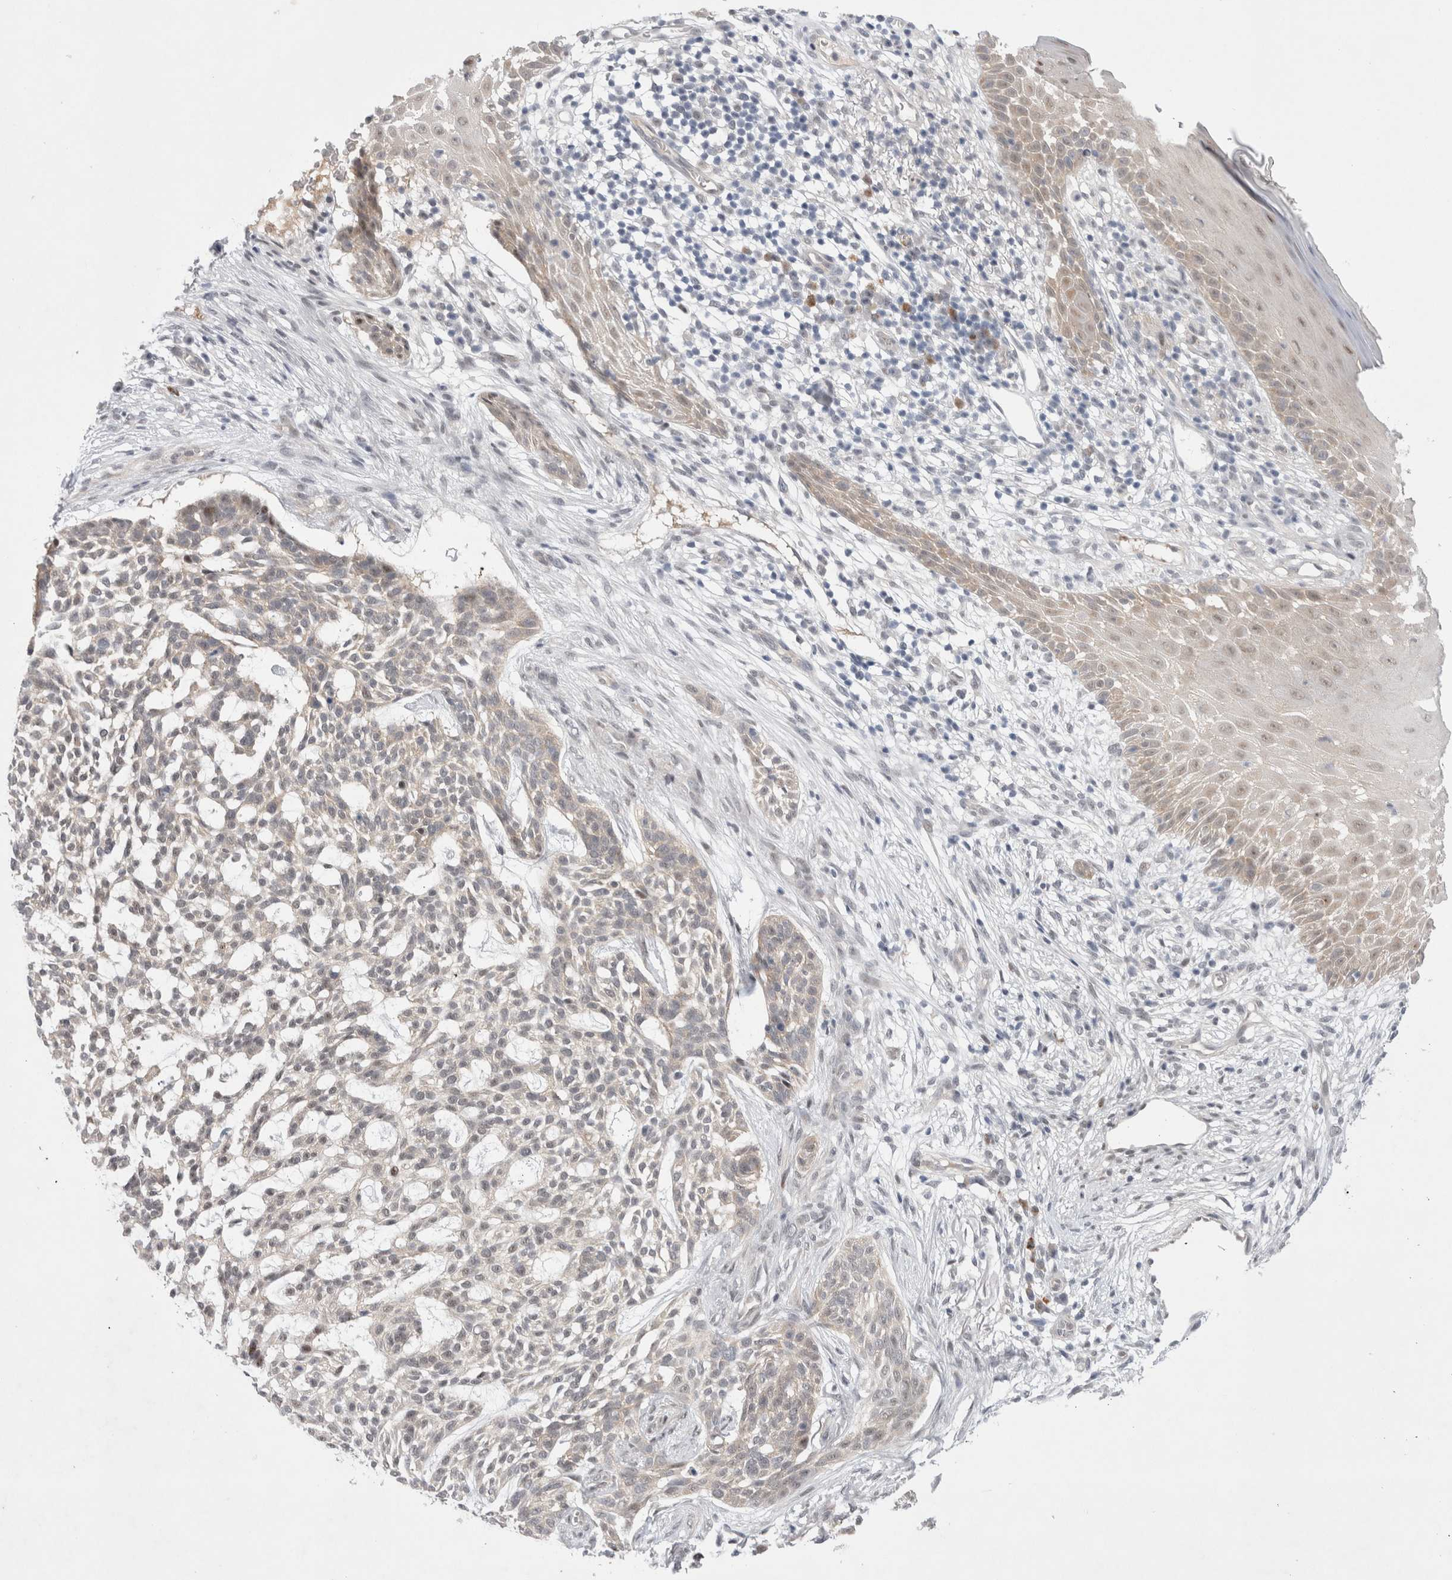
{"staining": {"intensity": "negative", "quantity": "none", "location": "none"}, "tissue": "skin cancer", "cell_type": "Tumor cells", "image_type": "cancer", "snomed": [{"axis": "morphology", "description": "Basal cell carcinoma"}, {"axis": "topography", "description": "Skin"}], "caption": "The immunohistochemistry photomicrograph has no significant expression in tumor cells of skin cancer tissue. (DAB (3,3'-diaminobenzidine) immunohistochemistry, high magnification).", "gene": "WIPF2", "patient": {"sex": "female", "age": 64}}